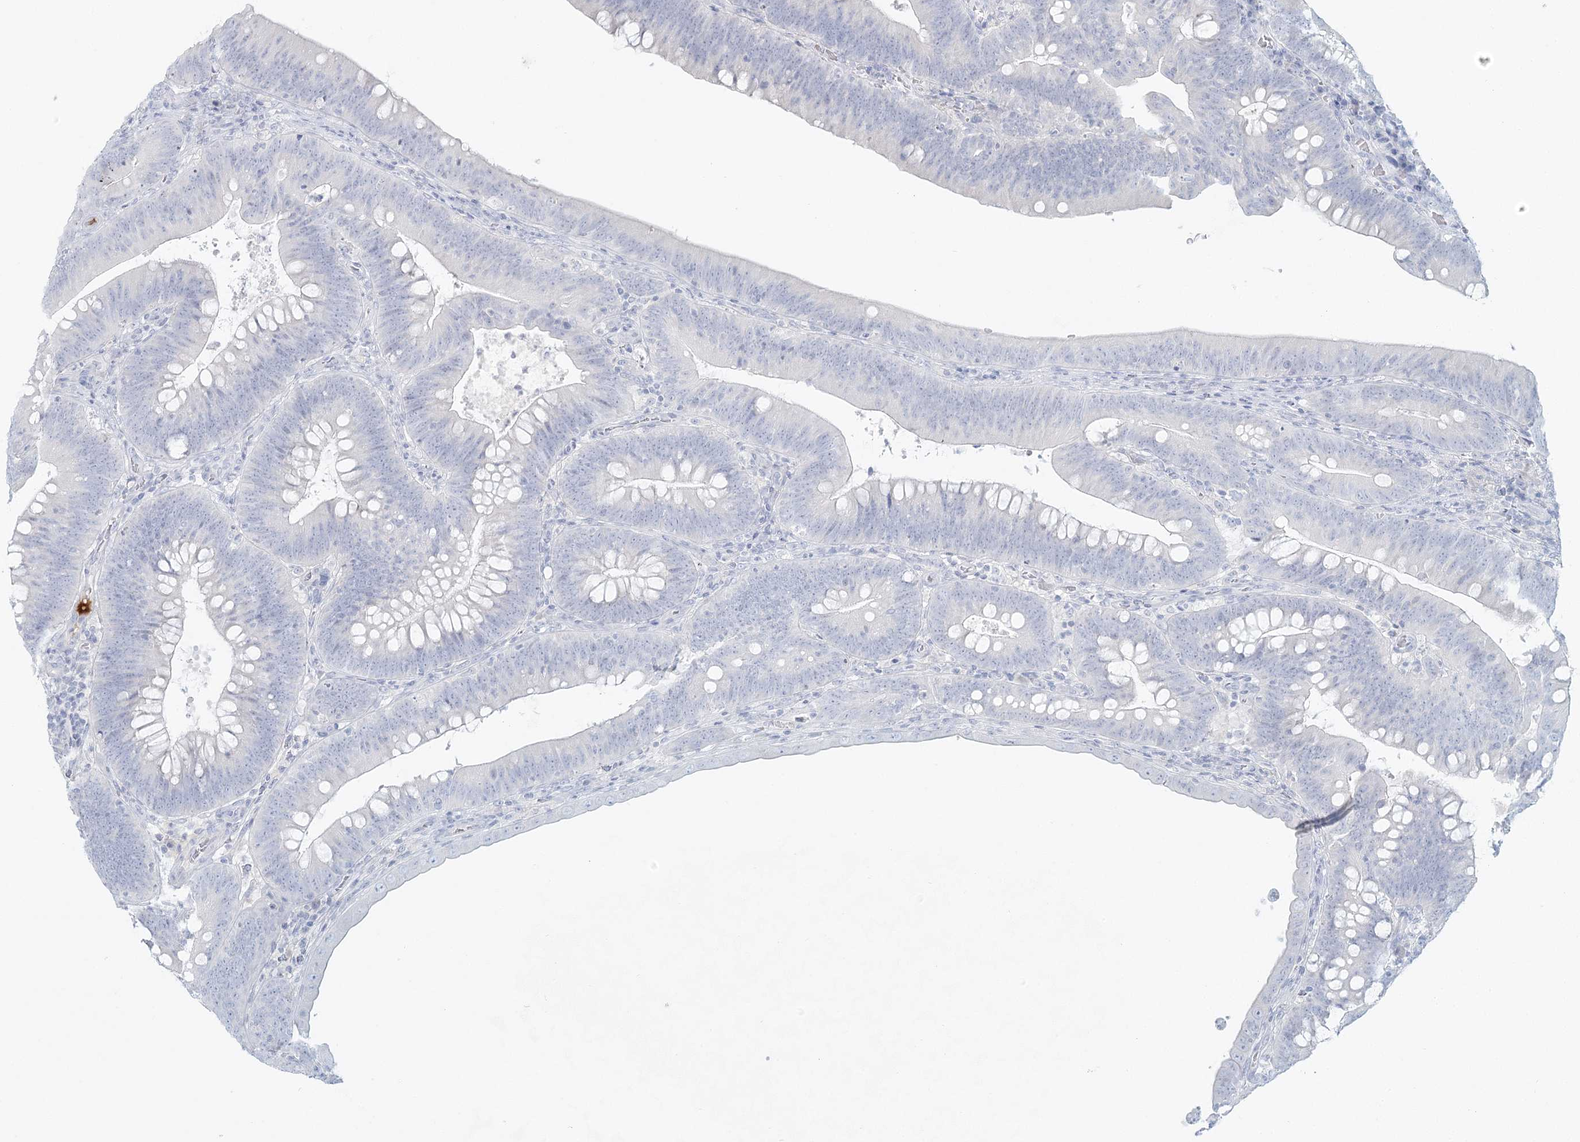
{"staining": {"intensity": "negative", "quantity": "none", "location": "none"}, "tissue": "colorectal cancer", "cell_type": "Tumor cells", "image_type": "cancer", "snomed": [{"axis": "morphology", "description": "Normal tissue, NOS"}, {"axis": "topography", "description": "Colon"}], "caption": "There is no significant positivity in tumor cells of colorectal cancer.", "gene": "DMGDH", "patient": {"sex": "female", "age": 82}}